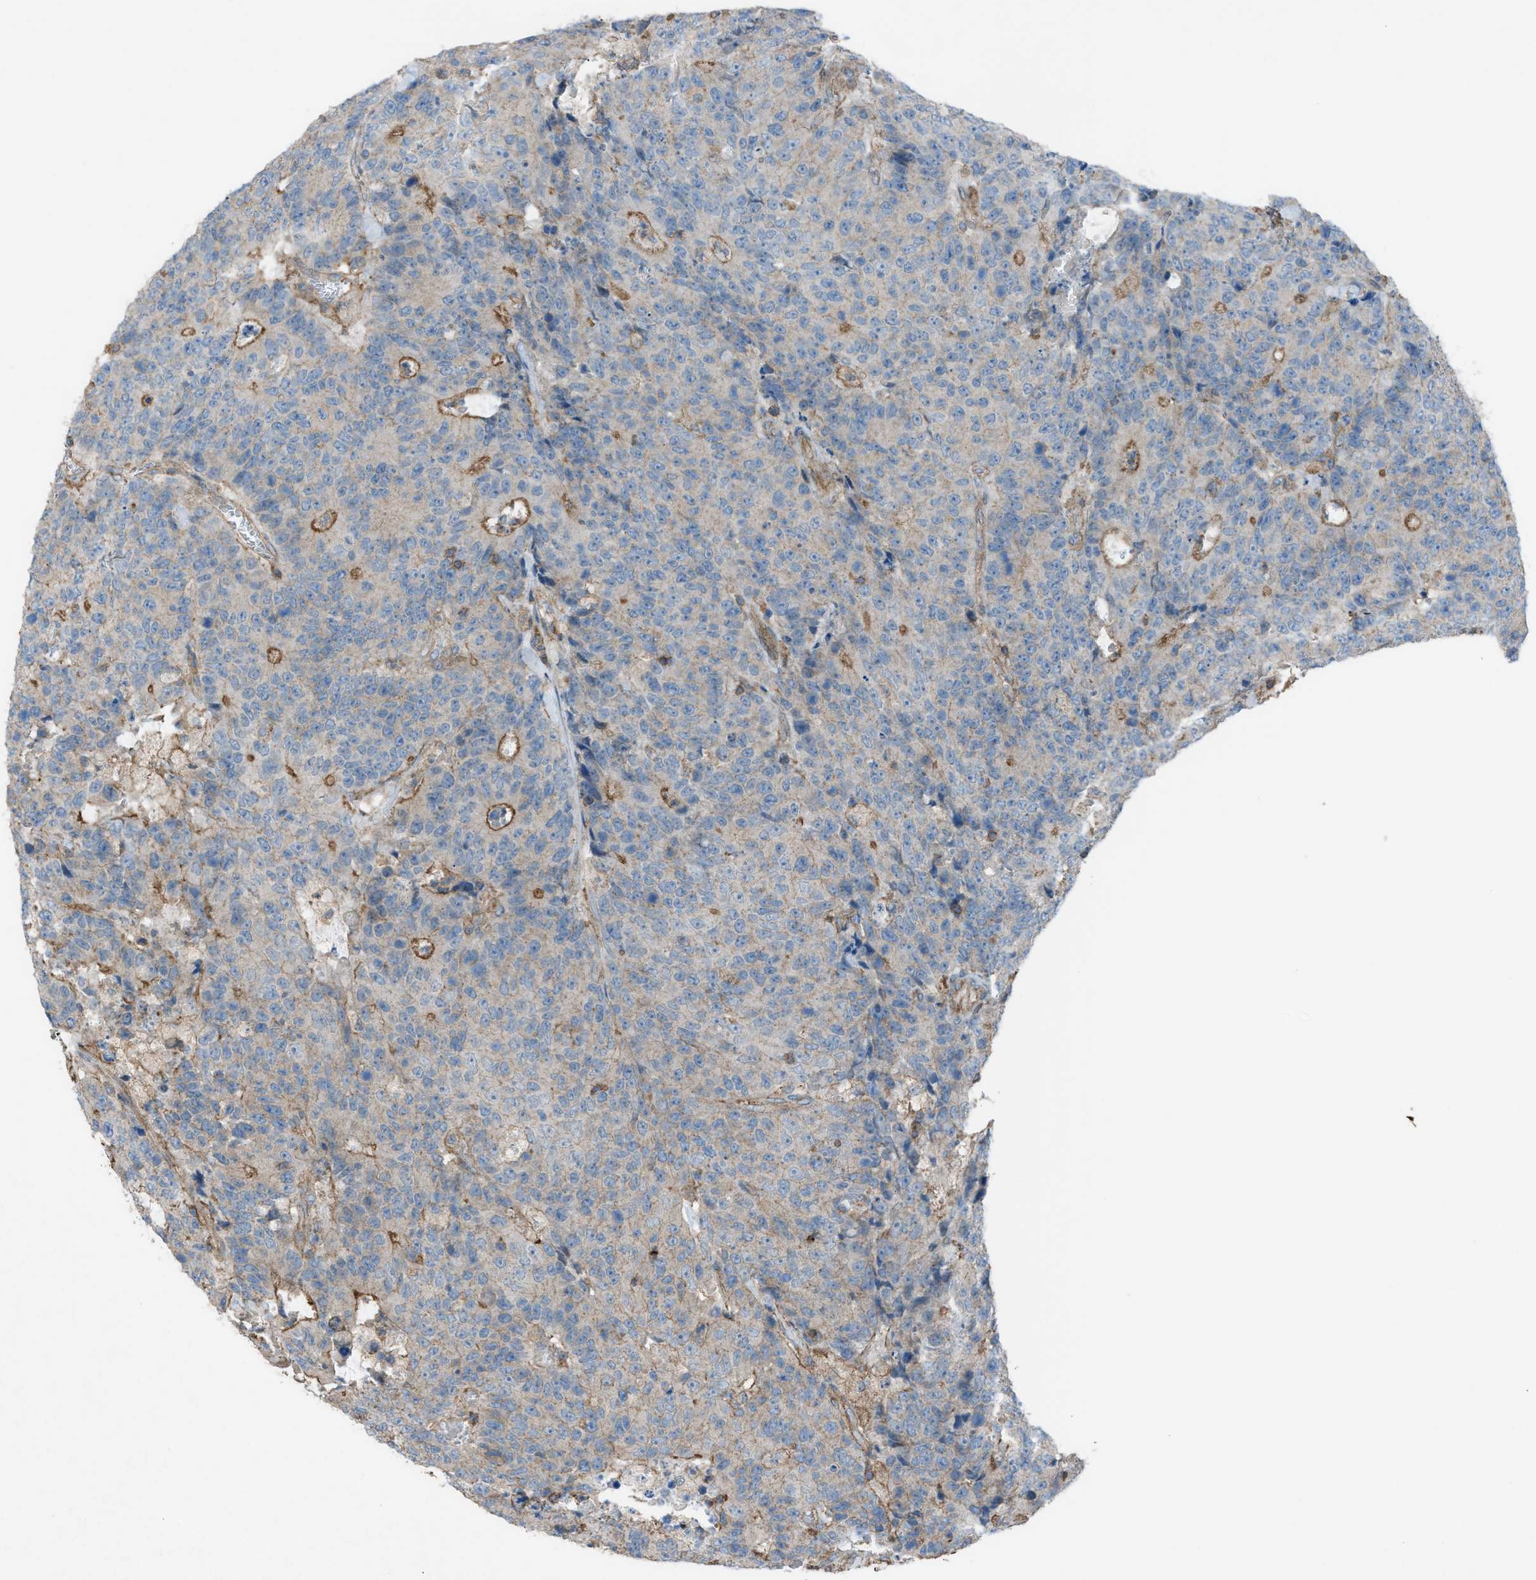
{"staining": {"intensity": "weak", "quantity": "25%-75%", "location": "cytoplasmic/membranous"}, "tissue": "colorectal cancer", "cell_type": "Tumor cells", "image_type": "cancer", "snomed": [{"axis": "morphology", "description": "Adenocarcinoma, NOS"}, {"axis": "topography", "description": "Colon"}], "caption": "Colorectal cancer was stained to show a protein in brown. There is low levels of weak cytoplasmic/membranous staining in about 25%-75% of tumor cells. (brown staining indicates protein expression, while blue staining denotes nuclei).", "gene": "NCK2", "patient": {"sex": "female", "age": 86}}